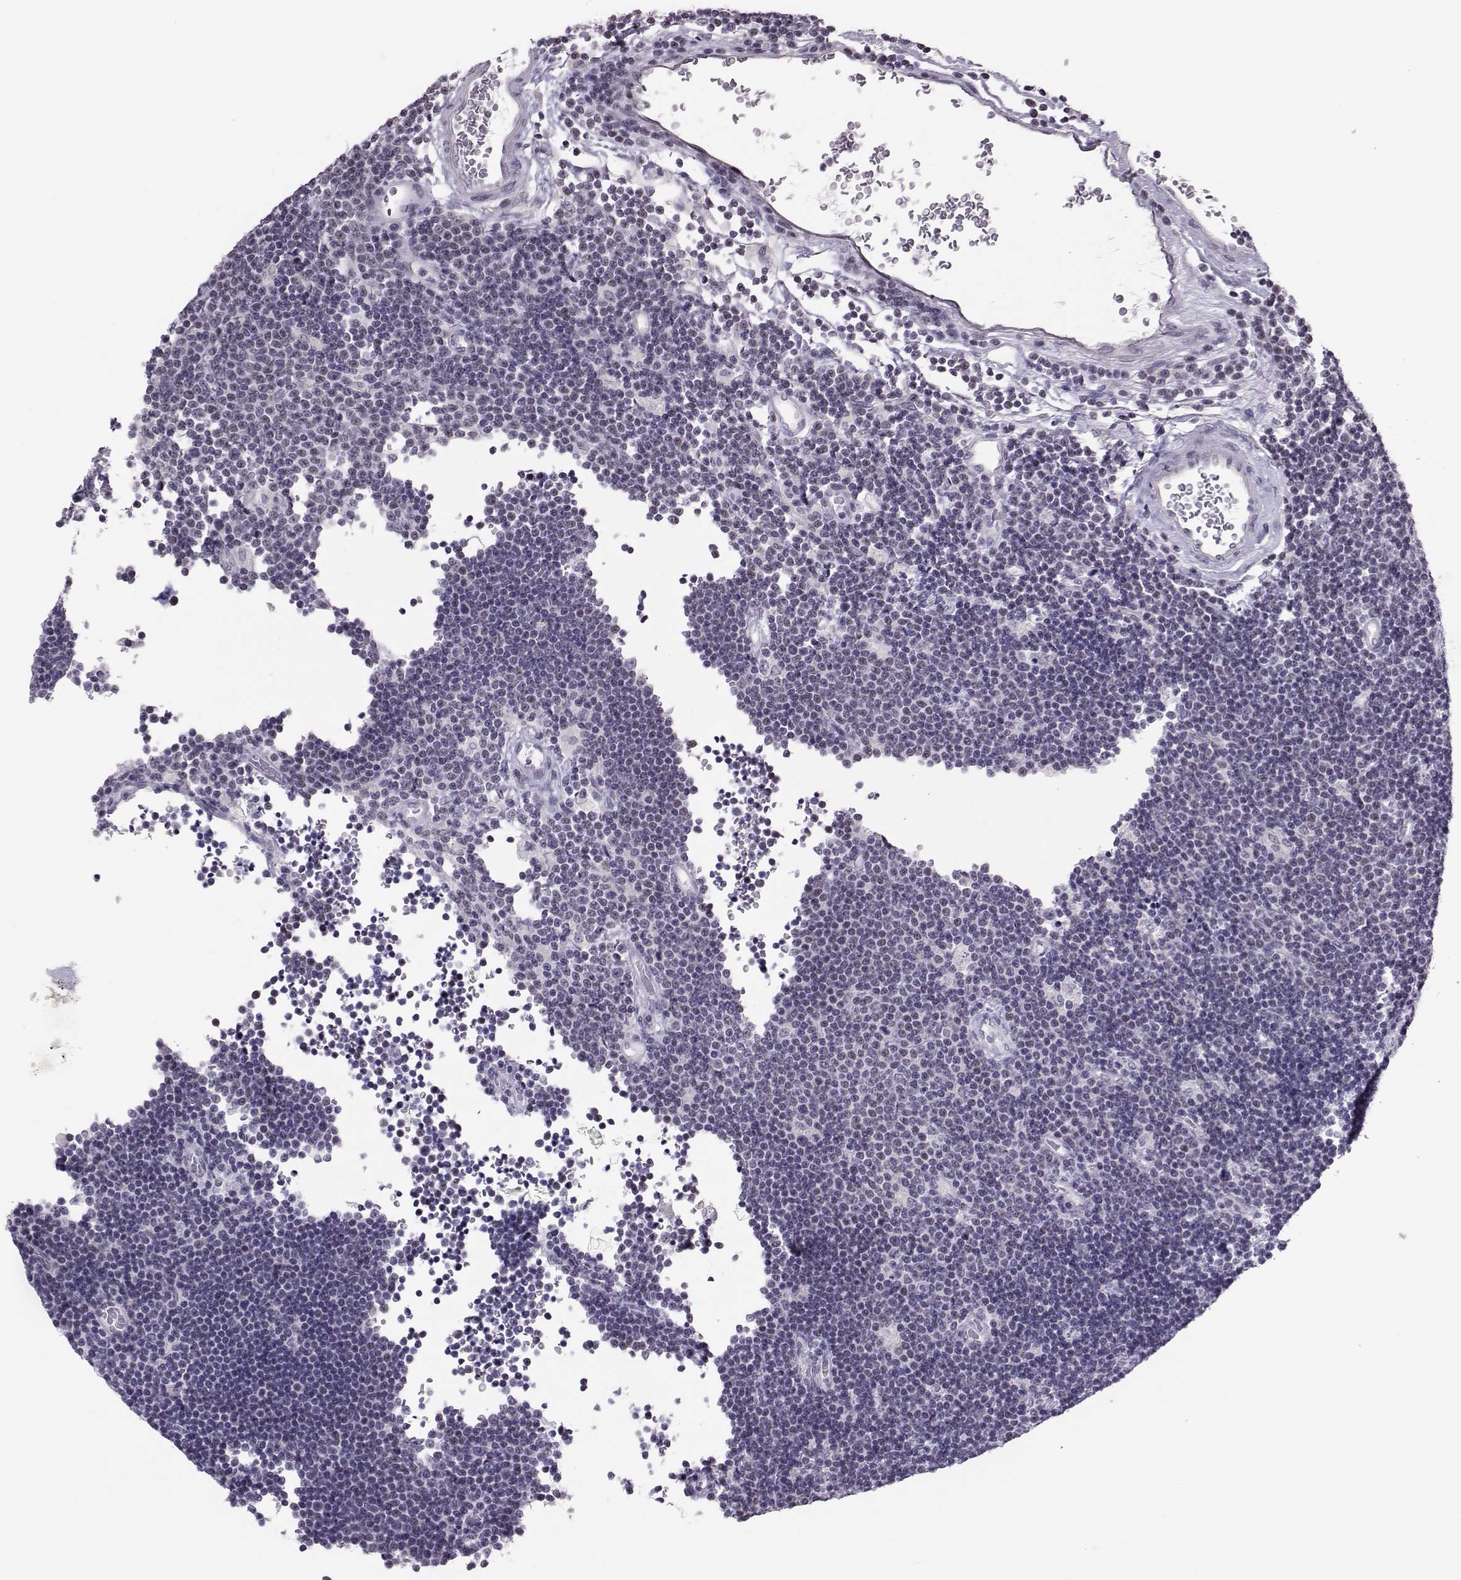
{"staining": {"intensity": "negative", "quantity": "none", "location": "none"}, "tissue": "lymphoma", "cell_type": "Tumor cells", "image_type": "cancer", "snomed": [{"axis": "morphology", "description": "Malignant lymphoma, non-Hodgkin's type, Low grade"}, {"axis": "topography", "description": "Brain"}], "caption": "Tumor cells are negative for brown protein staining in malignant lymphoma, non-Hodgkin's type (low-grade).", "gene": "DNAAF1", "patient": {"sex": "female", "age": 66}}